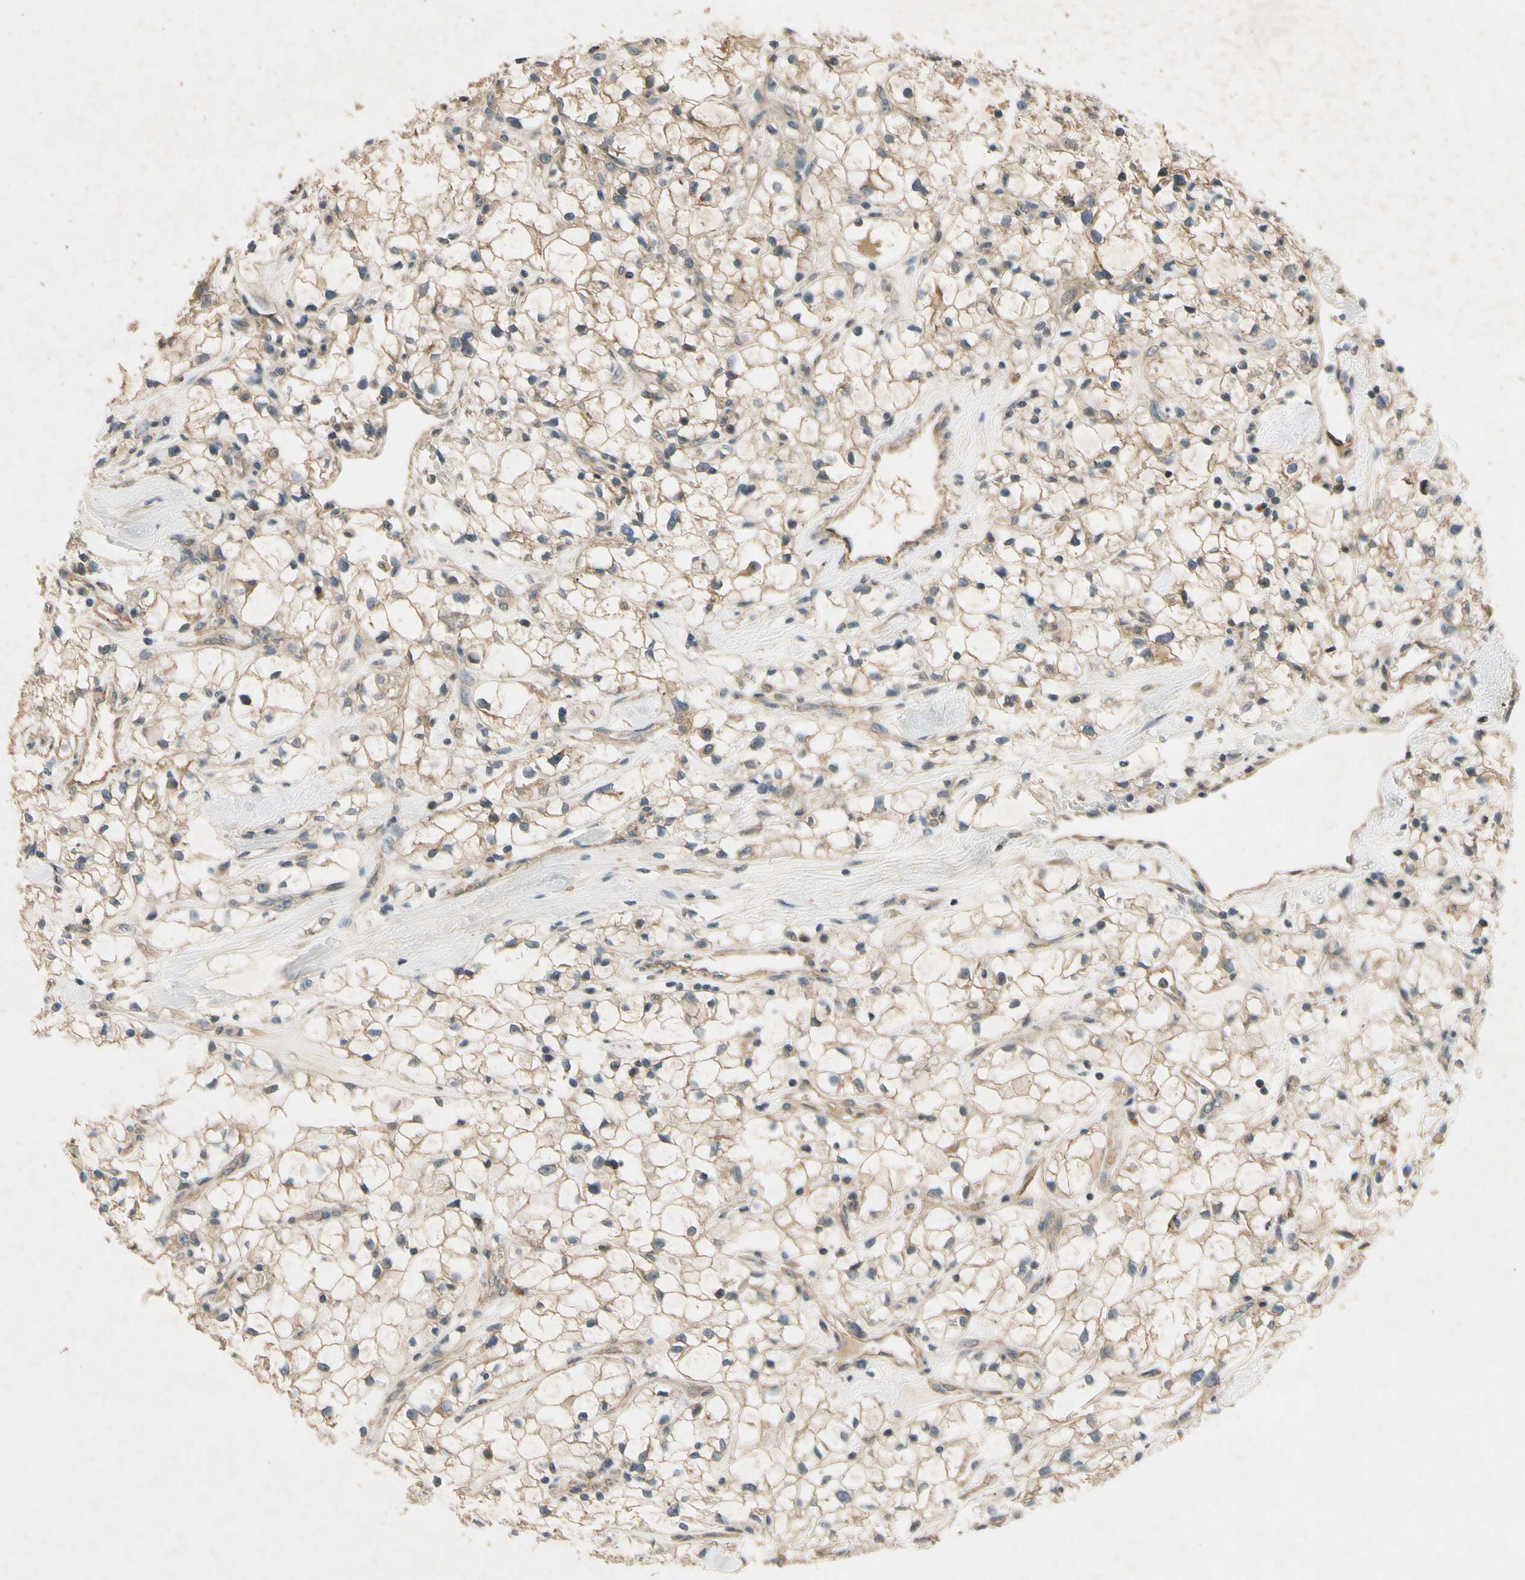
{"staining": {"intensity": "weak", "quantity": "25%-75%", "location": "cytoplasmic/membranous"}, "tissue": "renal cancer", "cell_type": "Tumor cells", "image_type": "cancer", "snomed": [{"axis": "morphology", "description": "Adenocarcinoma, NOS"}, {"axis": "topography", "description": "Kidney"}], "caption": "A high-resolution micrograph shows IHC staining of renal cancer, which displays weak cytoplasmic/membranous expression in about 25%-75% of tumor cells.", "gene": "ALKBH3", "patient": {"sex": "female", "age": 60}}